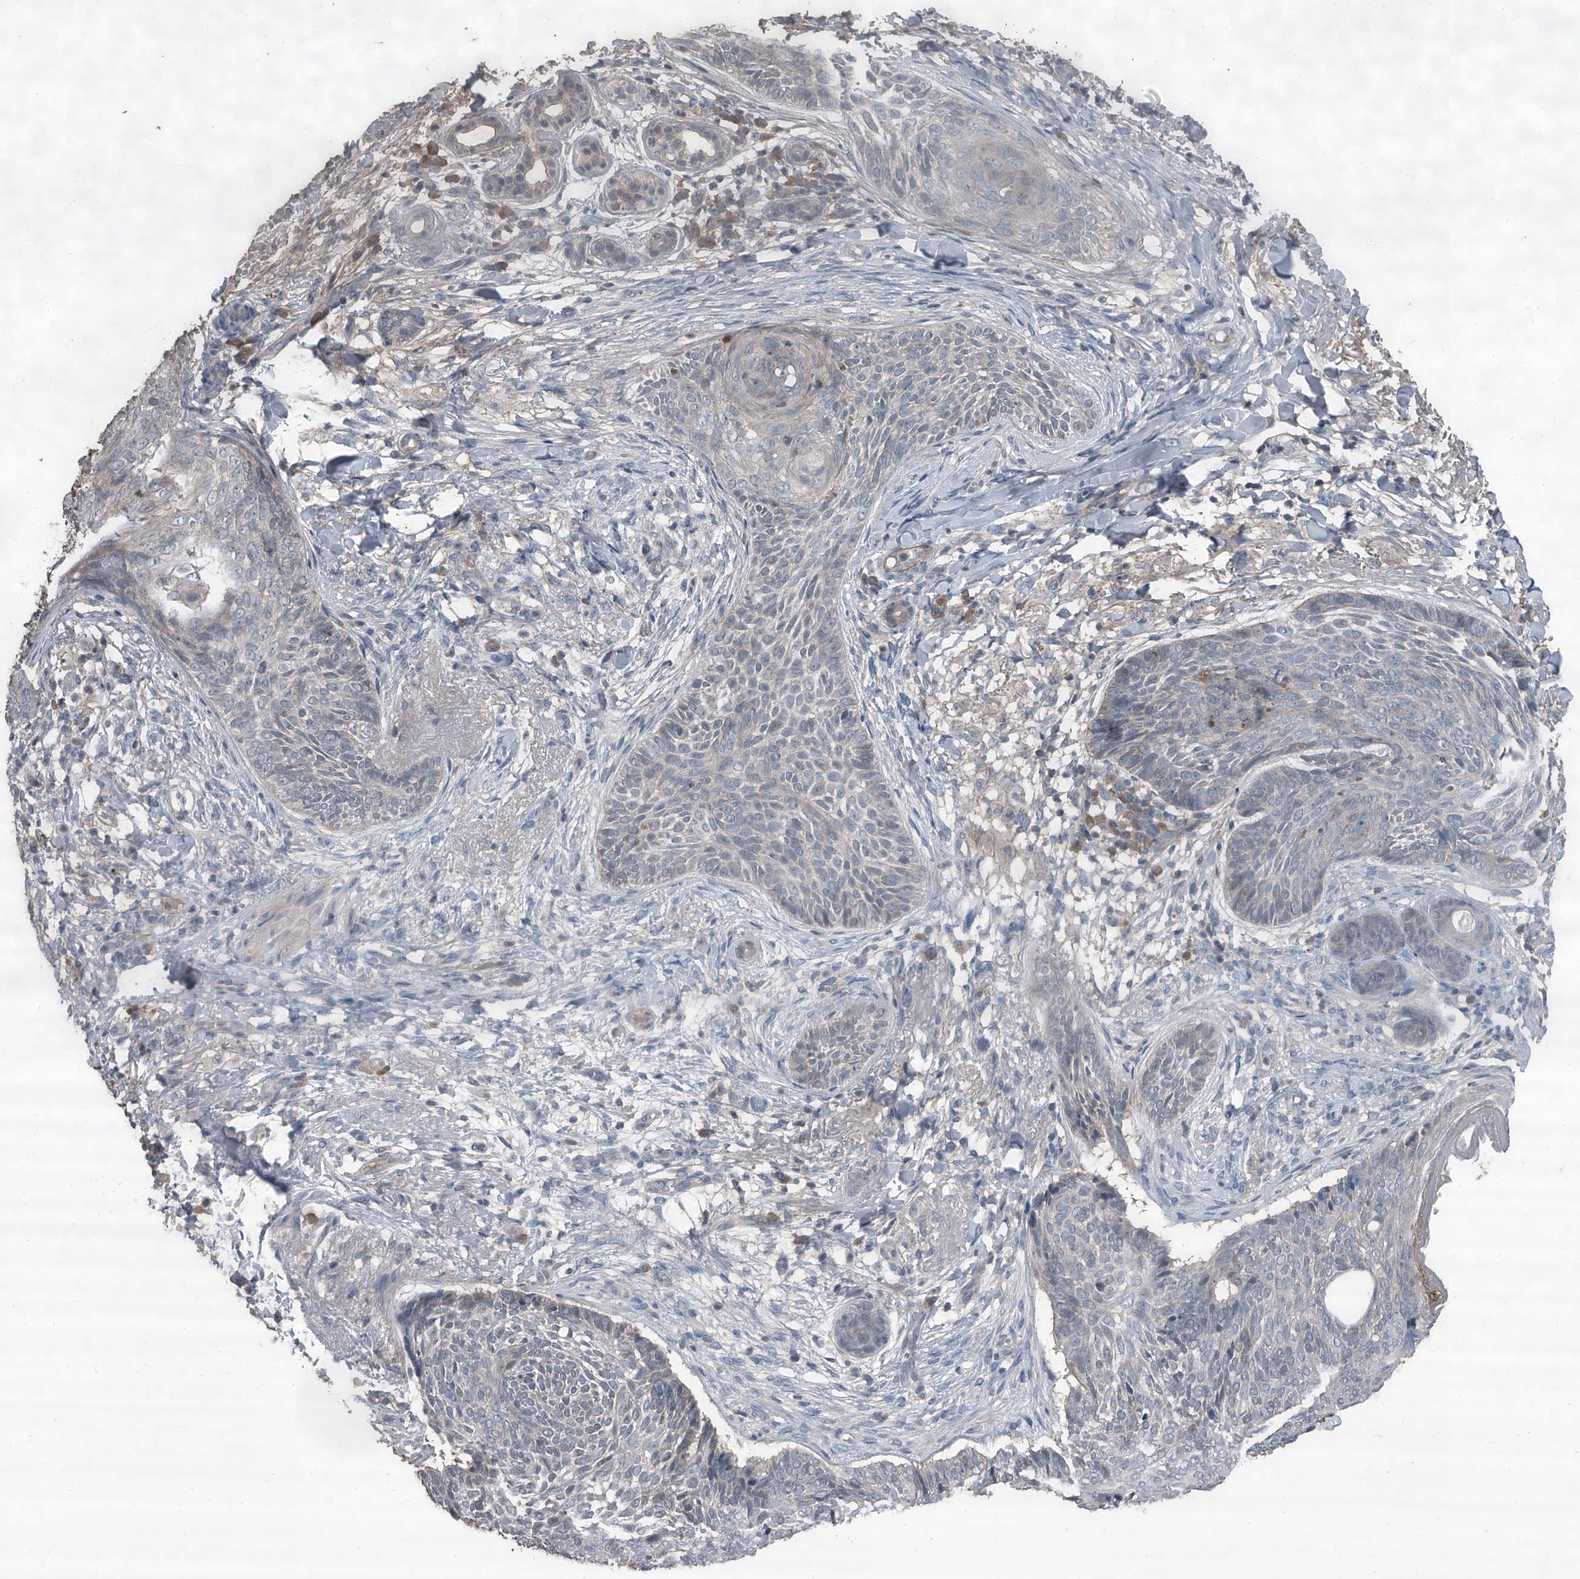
{"staining": {"intensity": "negative", "quantity": "none", "location": "none"}, "tissue": "skin cancer", "cell_type": "Tumor cells", "image_type": "cancer", "snomed": [{"axis": "morphology", "description": "Basal cell carcinoma"}, {"axis": "topography", "description": "Skin"}], "caption": "Skin cancer was stained to show a protein in brown. There is no significant staining in tumor cells. Brightfield microscopy of immunohistochemistry (IHC) stained with DAB (3,3'-diaminobenzidine) (brown) and hematoxylin (blue), captured at high magnification.", "gene": "OARD1", "patient": {"sex": "male", "age": 85}}